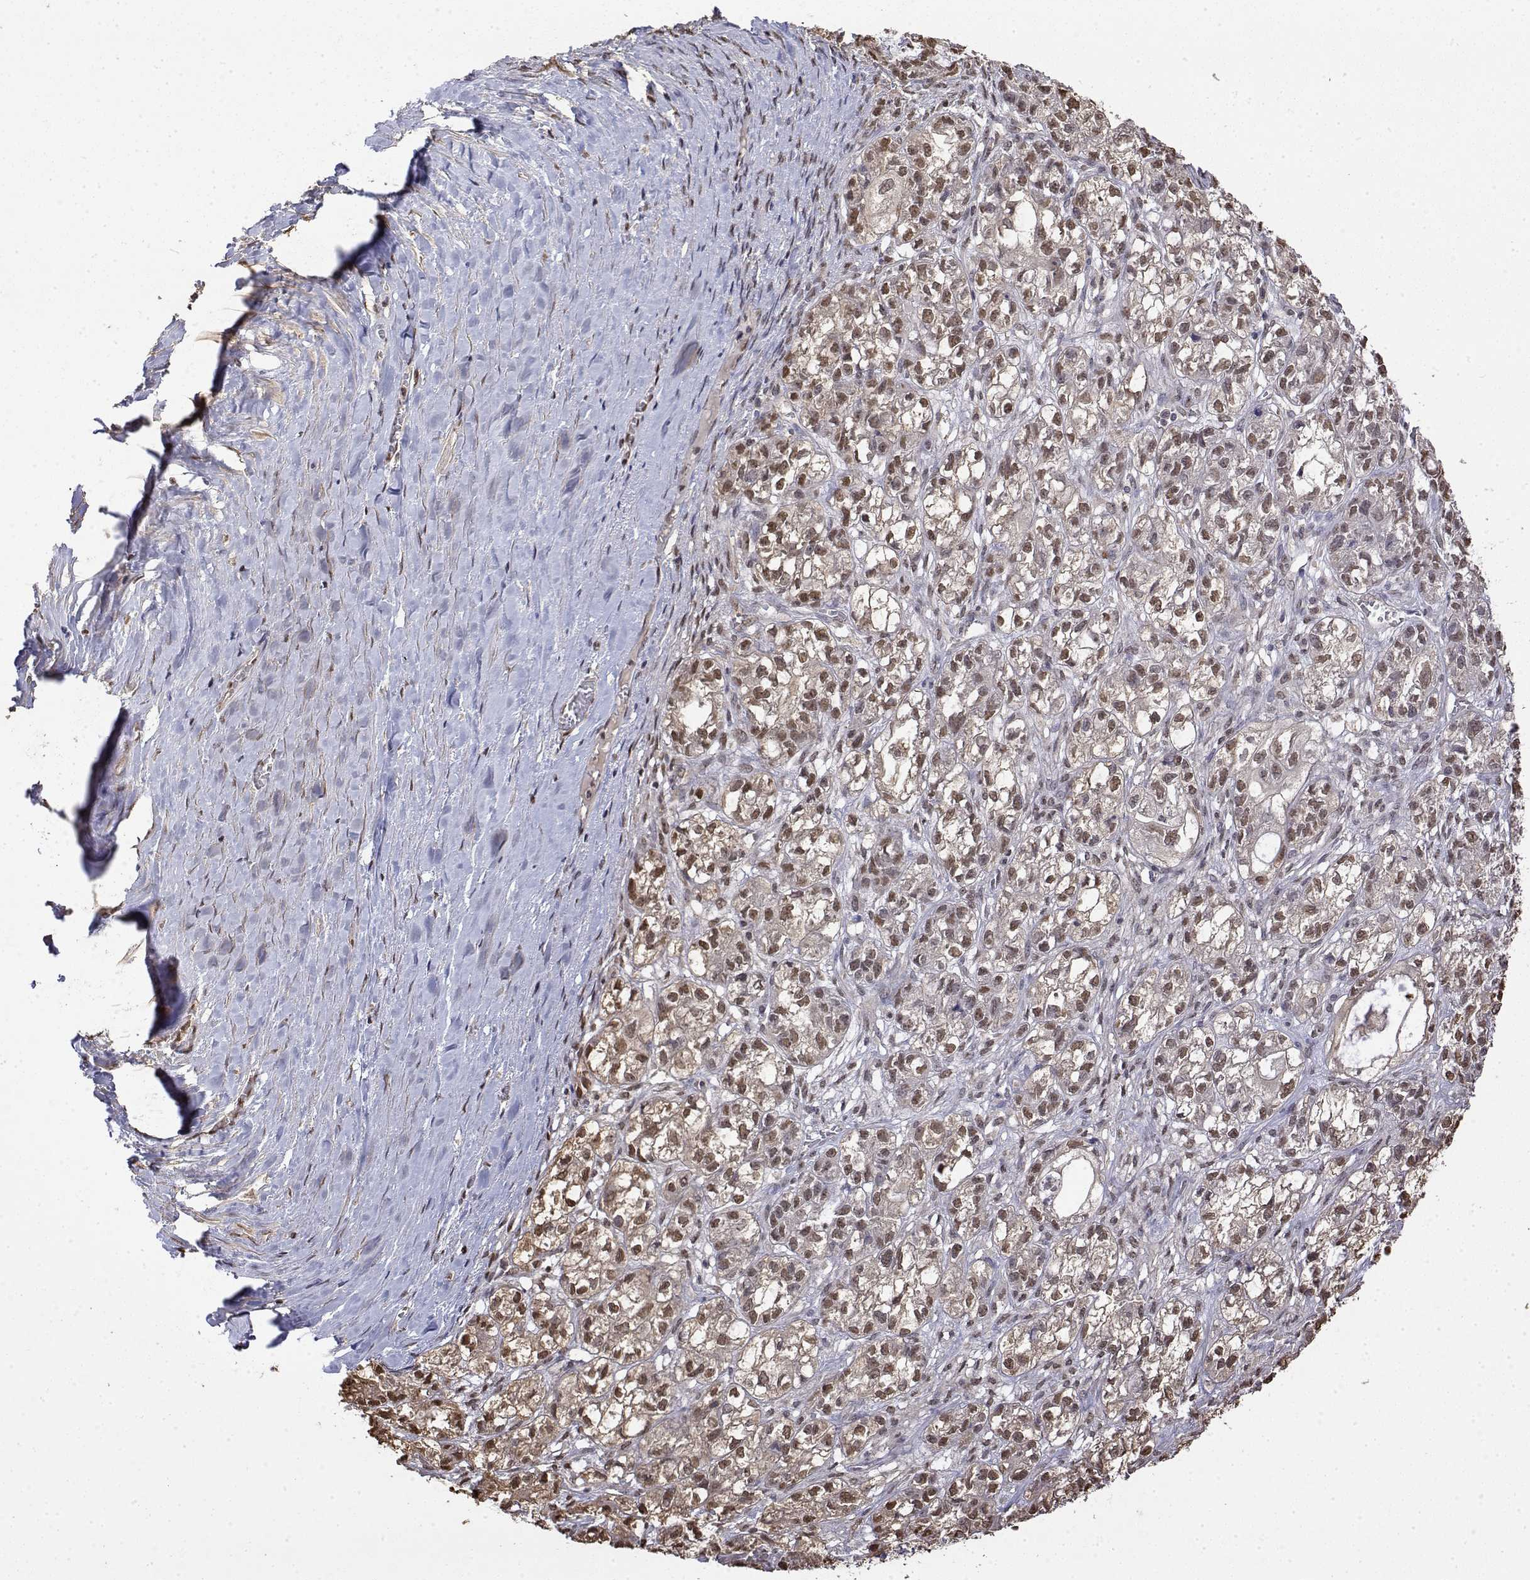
{"staining": {"intensity": "moderate", "quantity": ">75%", "location": "nuclear"}, "tissue": "ovarian cancer", "cell_type": "Tumor cells", "image_type": "cancer", "snomed": [{"axis": "morphology", "description": "Carcinoma, endometroid"}, {"axis": "topography", "description": "Ovary"}], "caption": "Ovarian endometroid carcinoma was stained to show a protein in brown. There is medium levels of moderate nuclear positivity in approximately >75% of tumor cells.", "gene": "TPI1", "patient": {"sex": "female", "age": 64}}